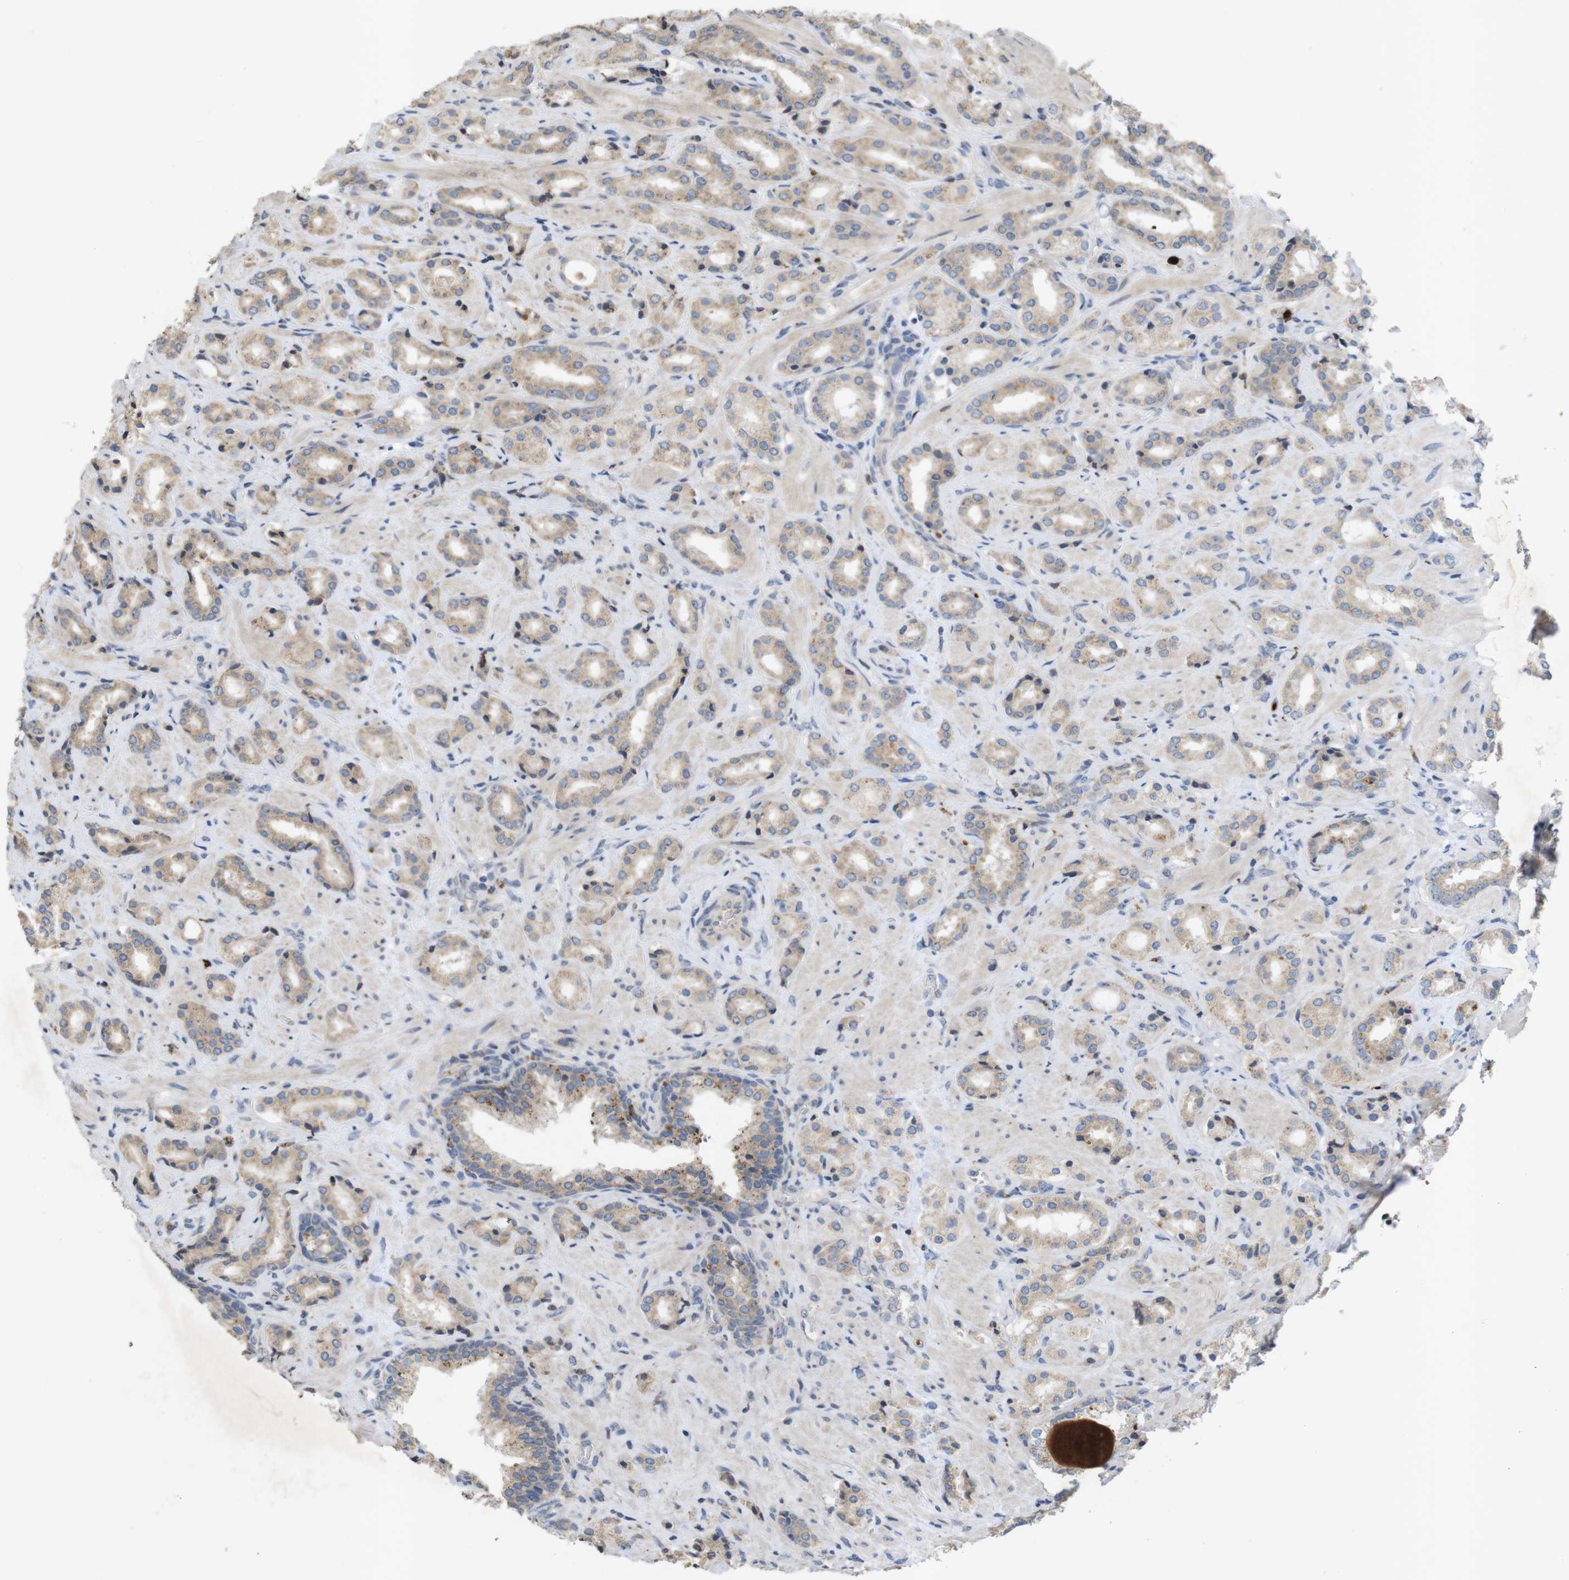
{"staining": {"intensity": "weak", "quantity": ">75%", "location": "cytoplasmic/membranous"}, "tissue": "prostate cancer", "cell_type": "Tumor cells", "image_type": "cancer", "snomed": [{"axis": "morphology", "description": "Adenocarcinoma, High grade"}, {"axis": "topography", "description": "Prostate"}], "caption": "Immunohistochemical staining of prostate cancer exhibits weak cytoplasmic/membranous protein expression in about >75% of tumor cells.", "gene": "TSPAN14", "patient": {"sex": "male", "age": 64}}